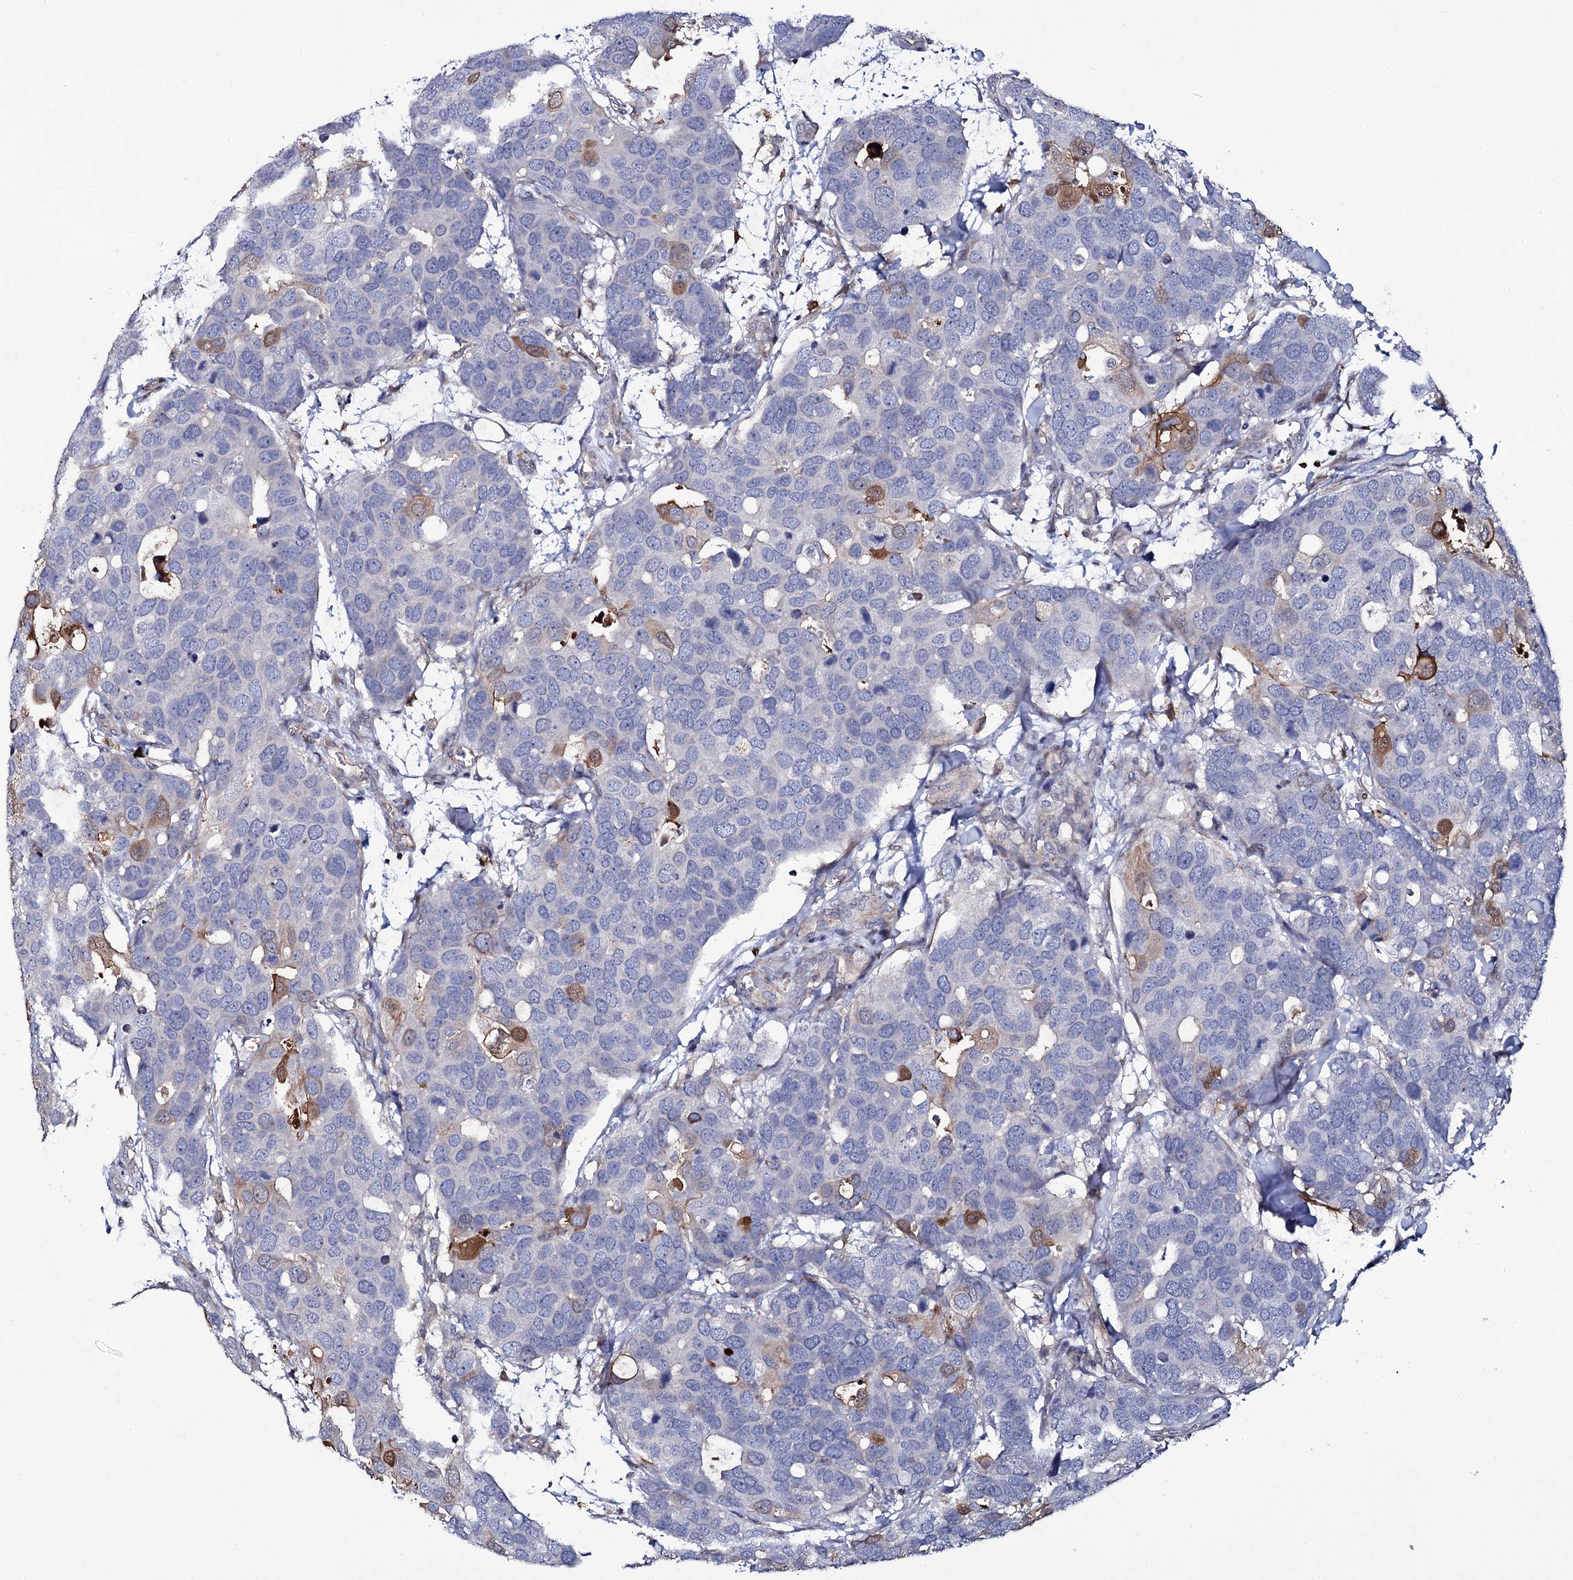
{"staining": {"intensity": "negative", "quantity": "none", "location": "none"}, "tissue": "breast cancer", "cell_type": "Tumor cells", "image_type": "cancer", "snomed": [{"axis": "morphology", "description": "Duct carcinoma"}, {"axis": "topography", "description": "Breast"}], "caption": "Immunohistochemistry histopathology image of neoplastic tissue: human breast intraductal carcinoma stained with DAB (3,3'-diaminobenzidine) reveals no significant protein positivity in tumor cells.", "gene": "TTC23", "patient": {"sex": "female", "age": 83}}